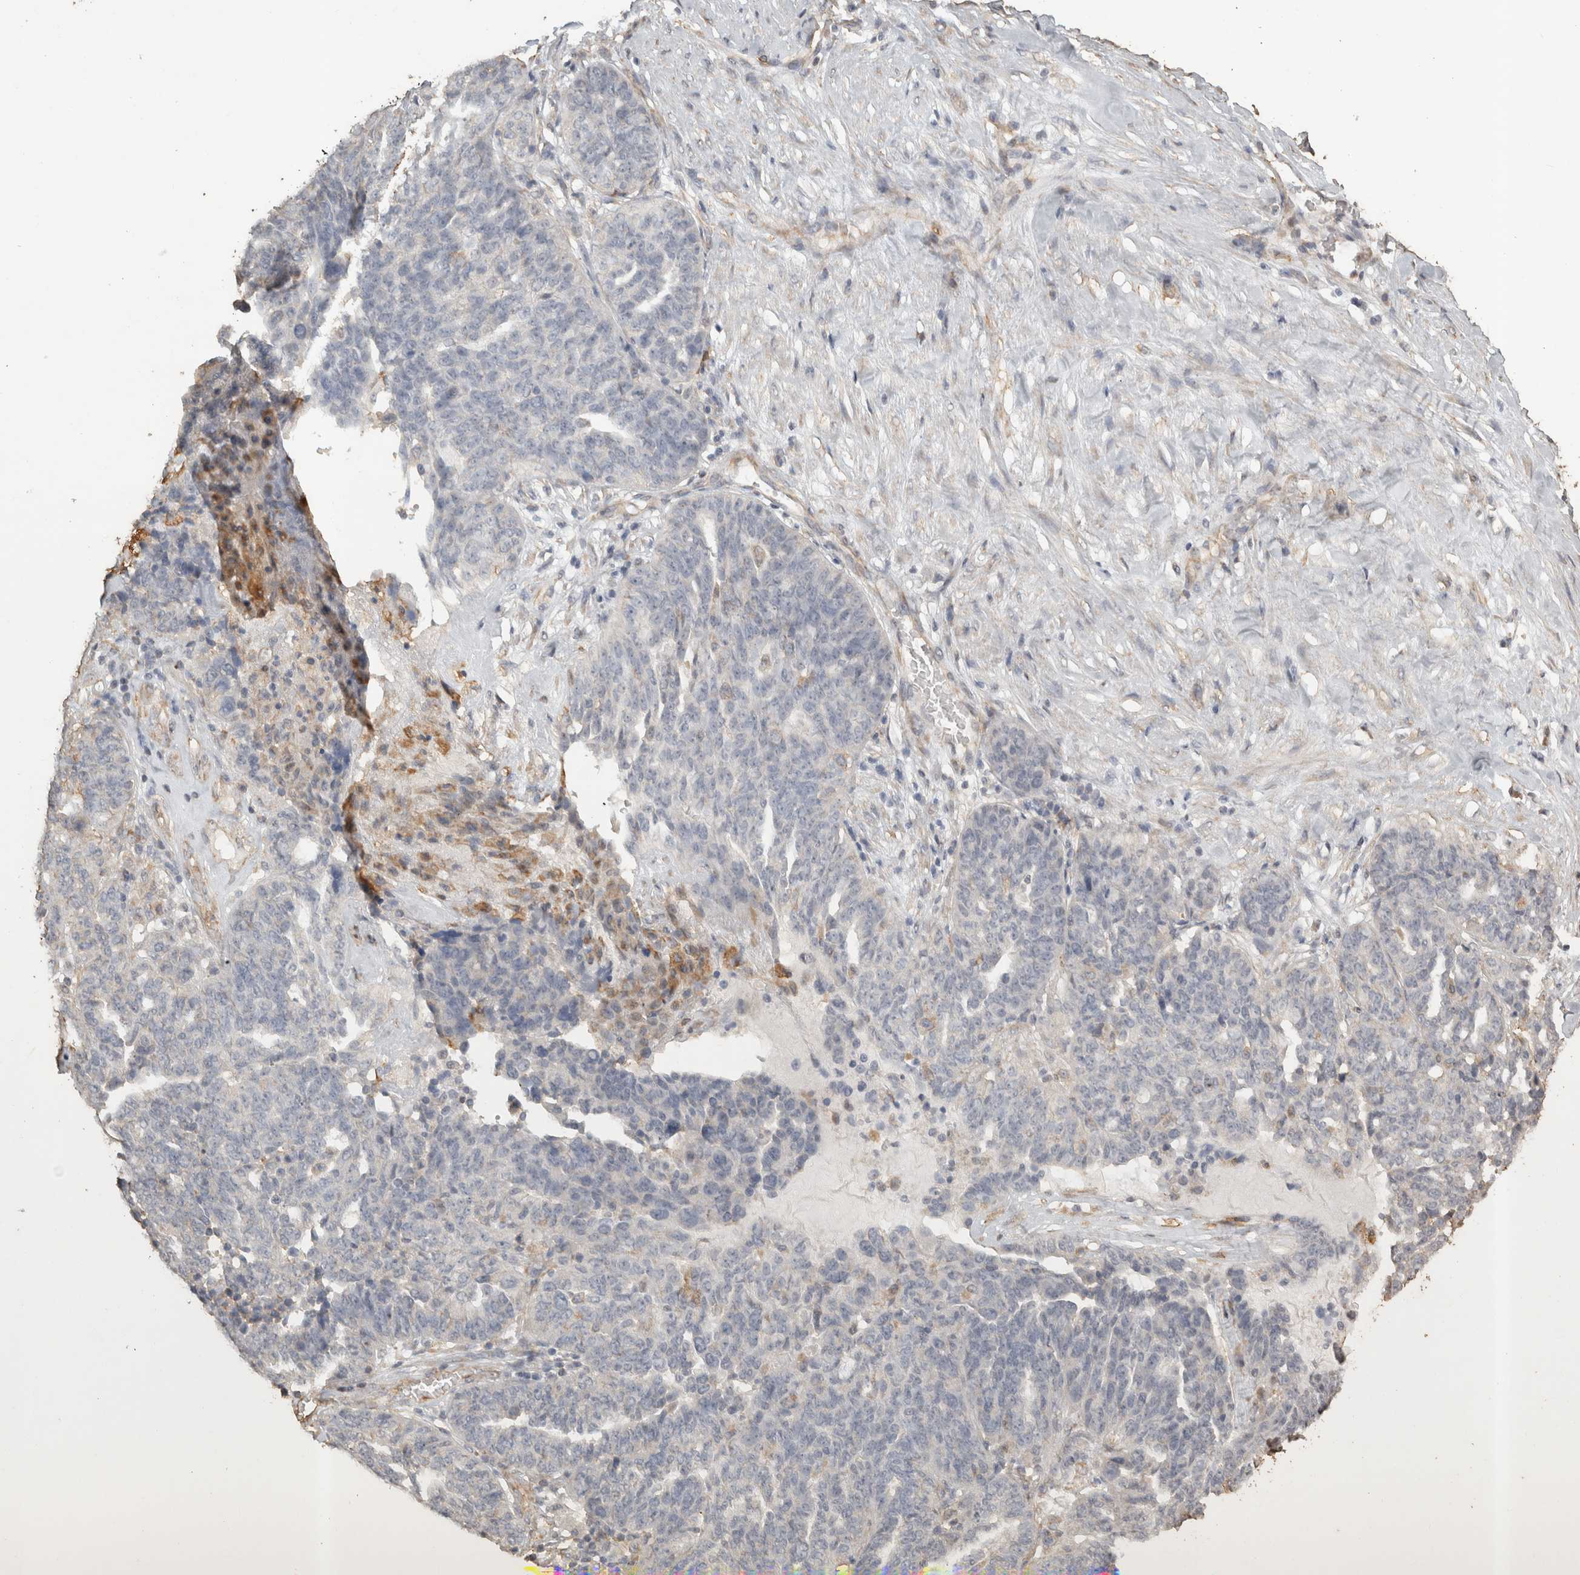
{"staining": {"intensity": "negative", "quantity": "none", "location": "none"}, "tissue": "ovarian cancer", "cell_type": "Tumor cells", "image_type": "cancer", "snomed": [{"axis": "morphology", "description": "Cystadenocarcinoma, serous, NOS"}, {"axis": "topography", "description": "Ovary"}], "caption": "This is an immunohistochemistry histopathology image of ovarian serous cystadenocarcinoma. There is no expression in tumor cells.", "gene": "REPS2", "patient": {"sex": "female", "age": 59}}